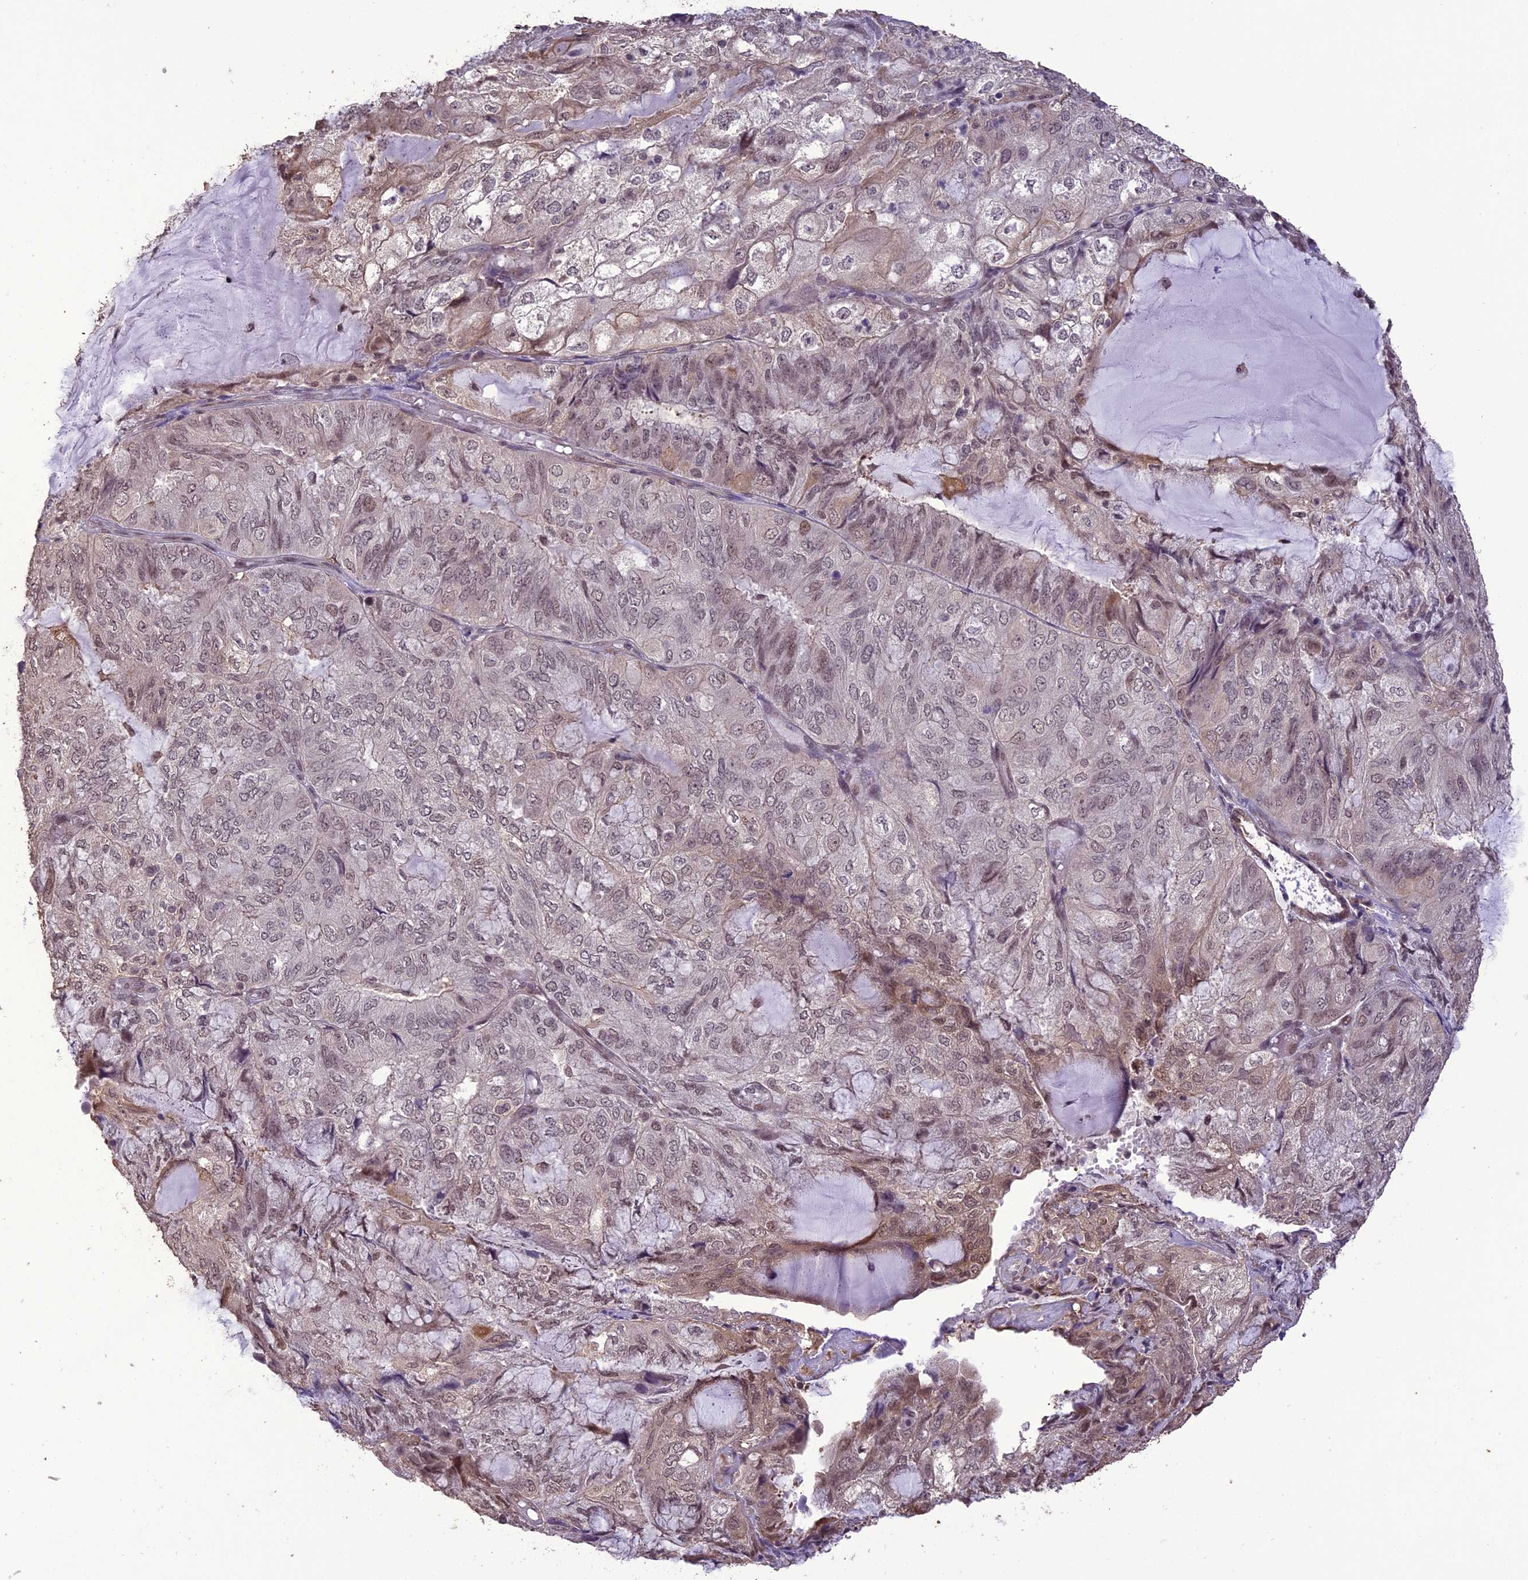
{"staining": {"intensity": "moderate", "quantity": "<25%", "location": "nuclear"}, "tissue": "endometrial cancer", "cell_type": "Tumor cells", "image_type": "cancer", "snomed": [{"axis": "morphology", "description": "Adenocarcinoma, NOS"}, {"axis": "topography", "description": "Endometrium"}], "caption": "Endometrial cancer (adenocarcinoma) stained with a brown dye demonstrates moderate nuclear positive expression in approximately <25% of tumor cells.", "gene": "TIGD7", "patient": {"sex": "female", "age": 81}}